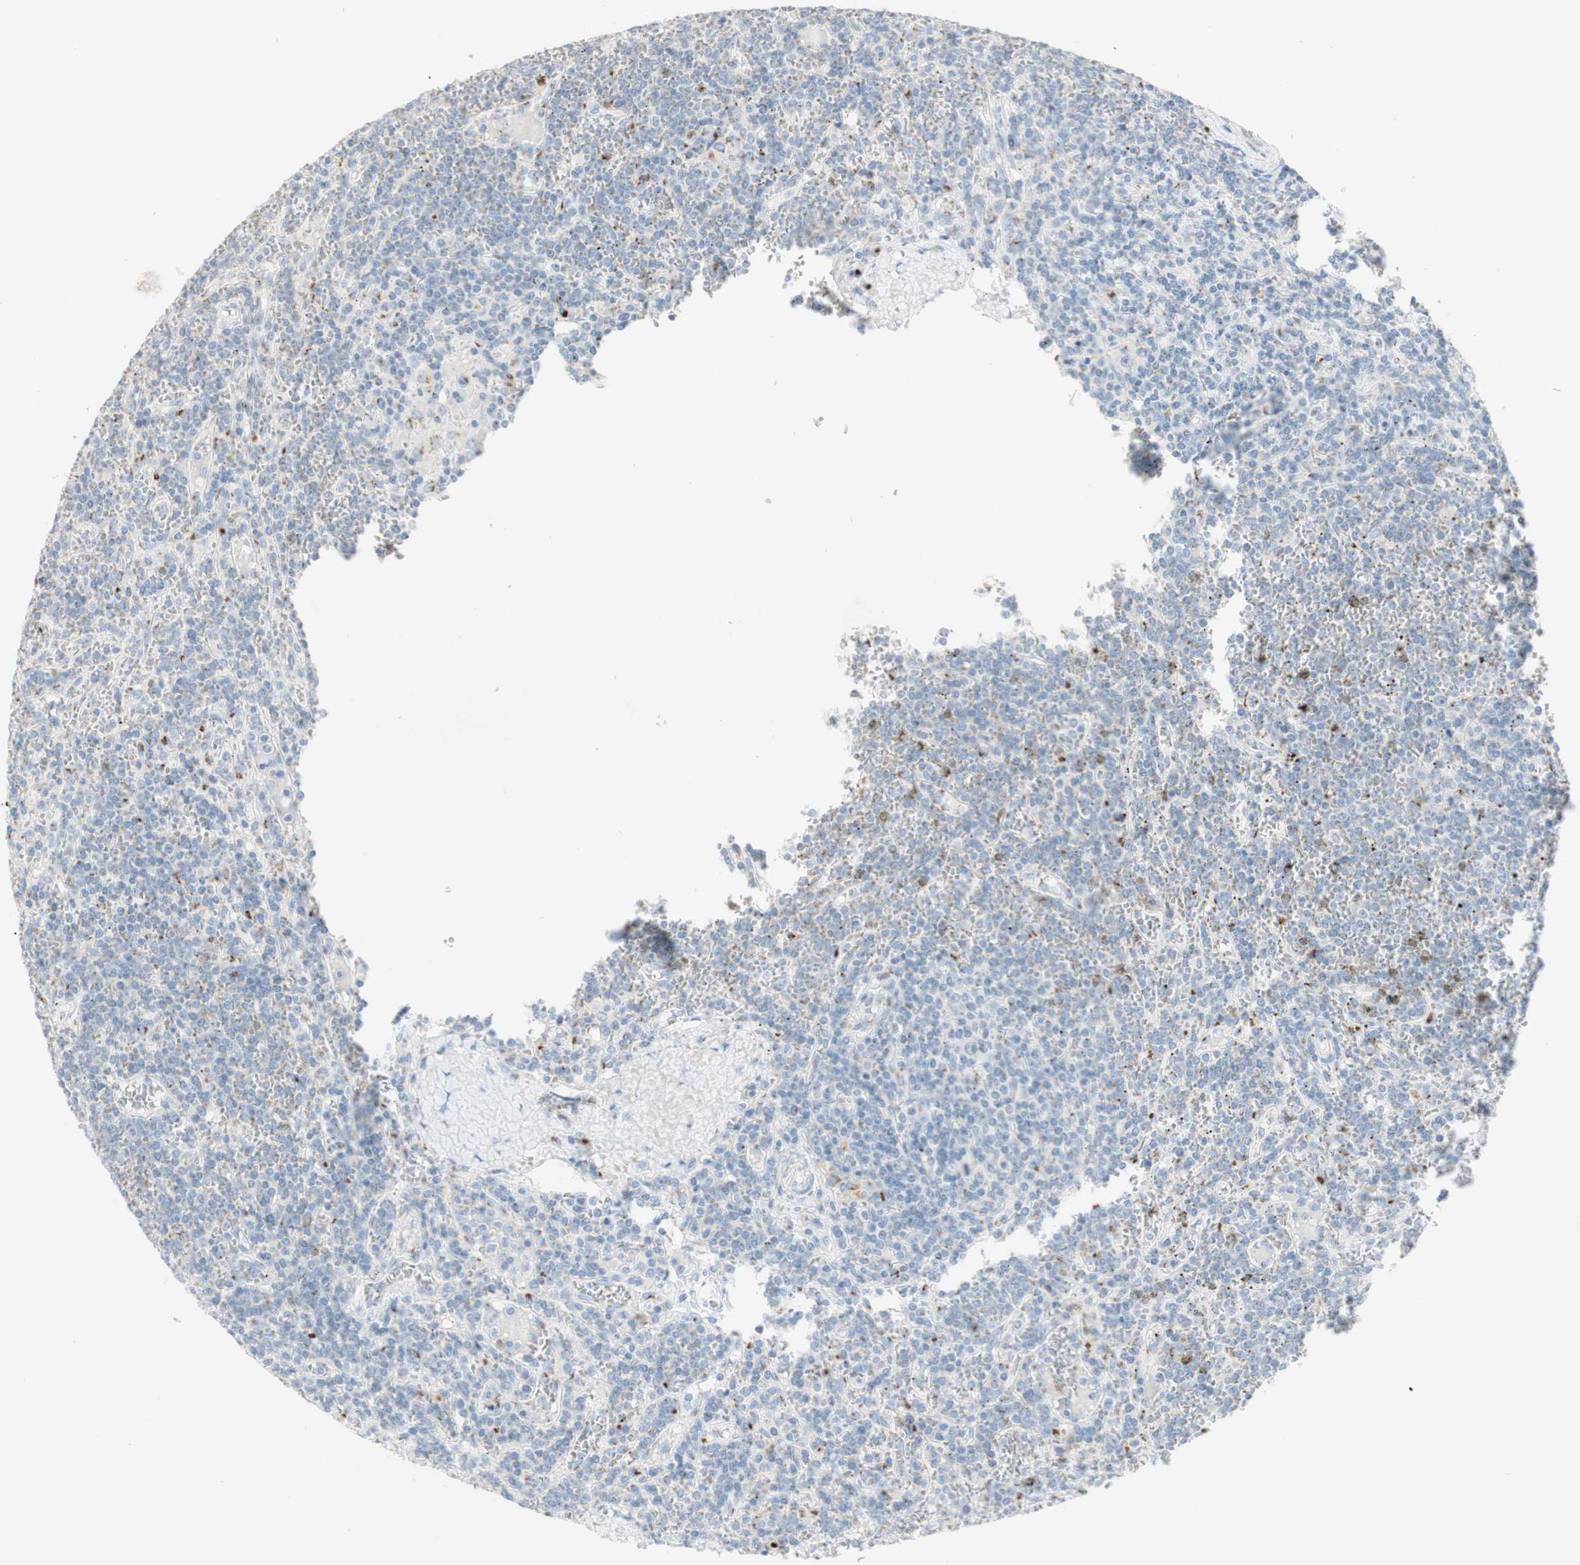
{"staining": {"intensity": "negative", "quantity": "none", "location": "none"}, "tissue": "lymphoma", "cell_type": "Tumor cells", "image_type": "cancer", "snomed": [{"axis": "morphology", "description": "Malignant lymphoma, non-Hodgkin's type, Low grade"}, {"axis": "topography", "description": "Spleen"}], "caption": "High magnification brightfield microscopy of low-grade malignant lymphoma, non-Hodgkin's type stained with DAB (brown) and counterstained with hematoxylin (blue): tumor cells show no significant positivity.", "gene": "MANEA", "patient": {"sex": "female", "age": 19}}